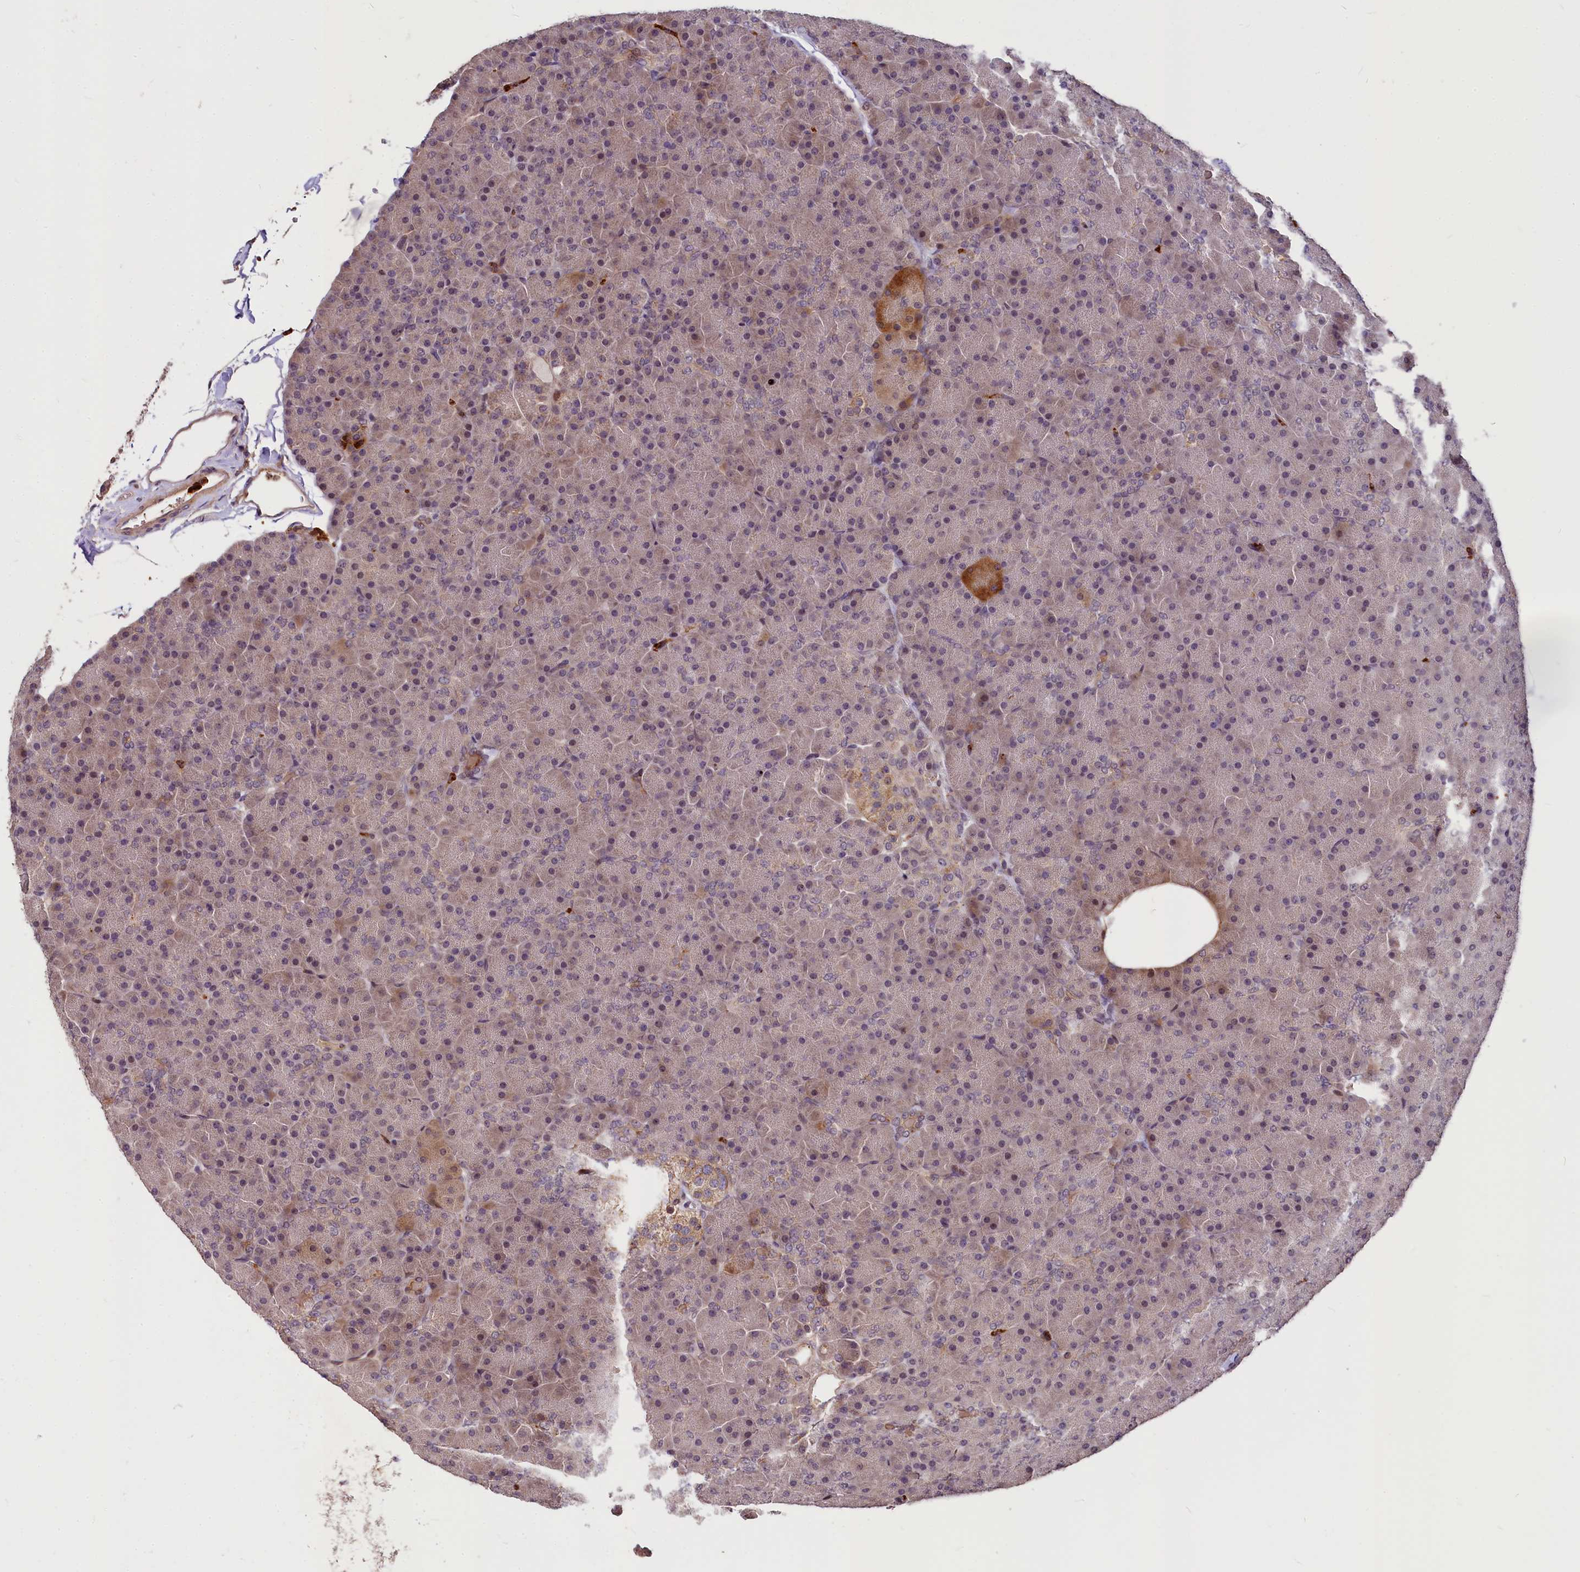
{"staining": {"intensity": "moderate", "quantity": "<25%", "location": "cytoplasmic/membranous"}, "tissue": "pancreas", "cell_type": "Exocrine glandular cells", "image_type": "normal", "snomed": [{"axis": "morphology", "description": "Normal tissue, NOS"}, {"axis": "topography", "description": "Pancreas"}], "caption": "Pancreas stained with immunohistochemistry shows moderate cytoplasmic/membranous expression in approximately <25% of exocrine glandular cells.", "gene": "ATG101", "patient": {"sex": "male", "age": 36}}